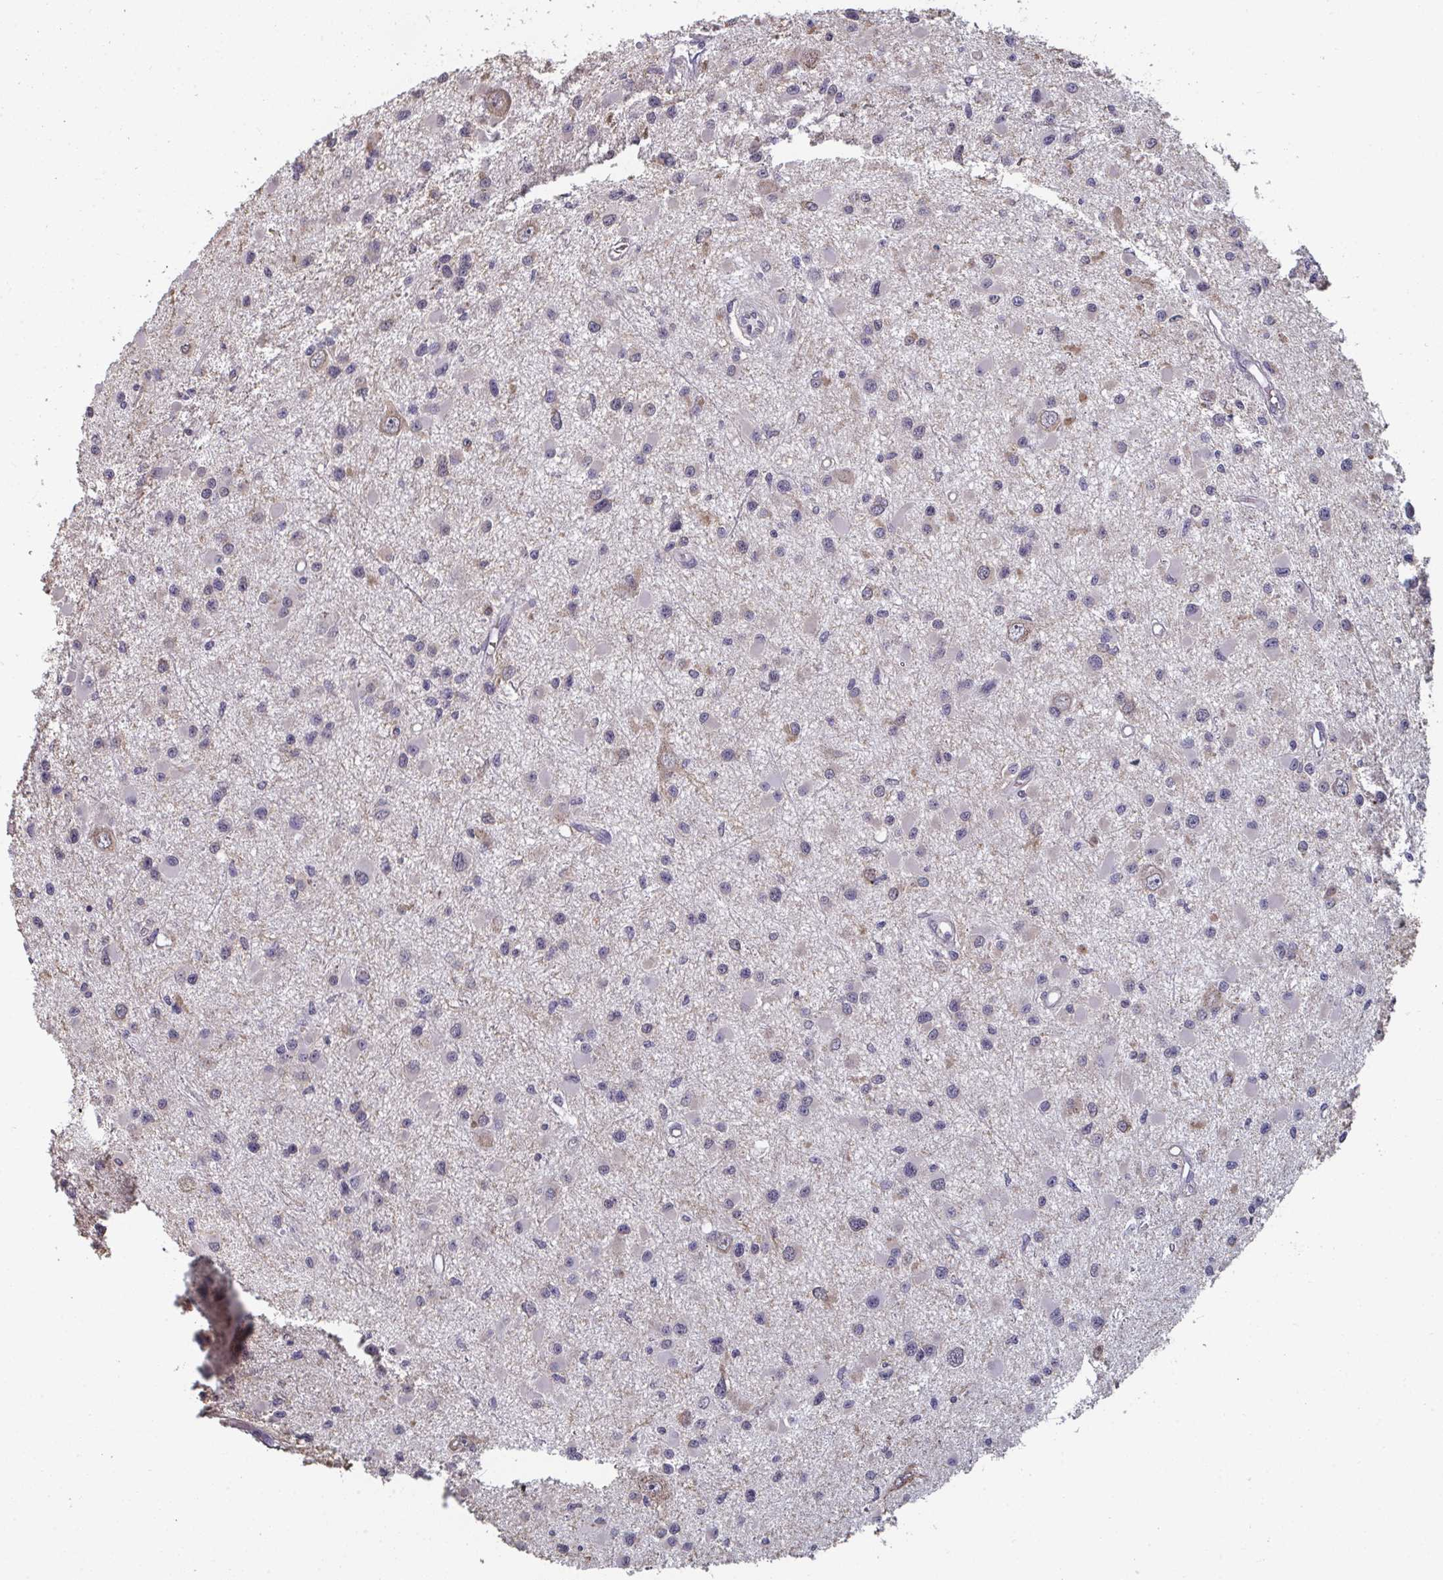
{"staining": {"intensity": "negative", "quantity": "none", "location": "none"}, "tissue": "glioma", "cell_type": "Tumor cells", "image_type": "cancer", "snomed": [{"axis": "morphology", "description": "Glioma, malignant, High grade"}, {"axis": "topography", "description": "Brain"}], "caption": "This is a micrograph of immunohistochemistry (IHC) staining of high-grade glioma (malignant), which shows no staining in tumor cells.", "gene": "LIX1", "patient": {"sex": "male", "age": 54}}